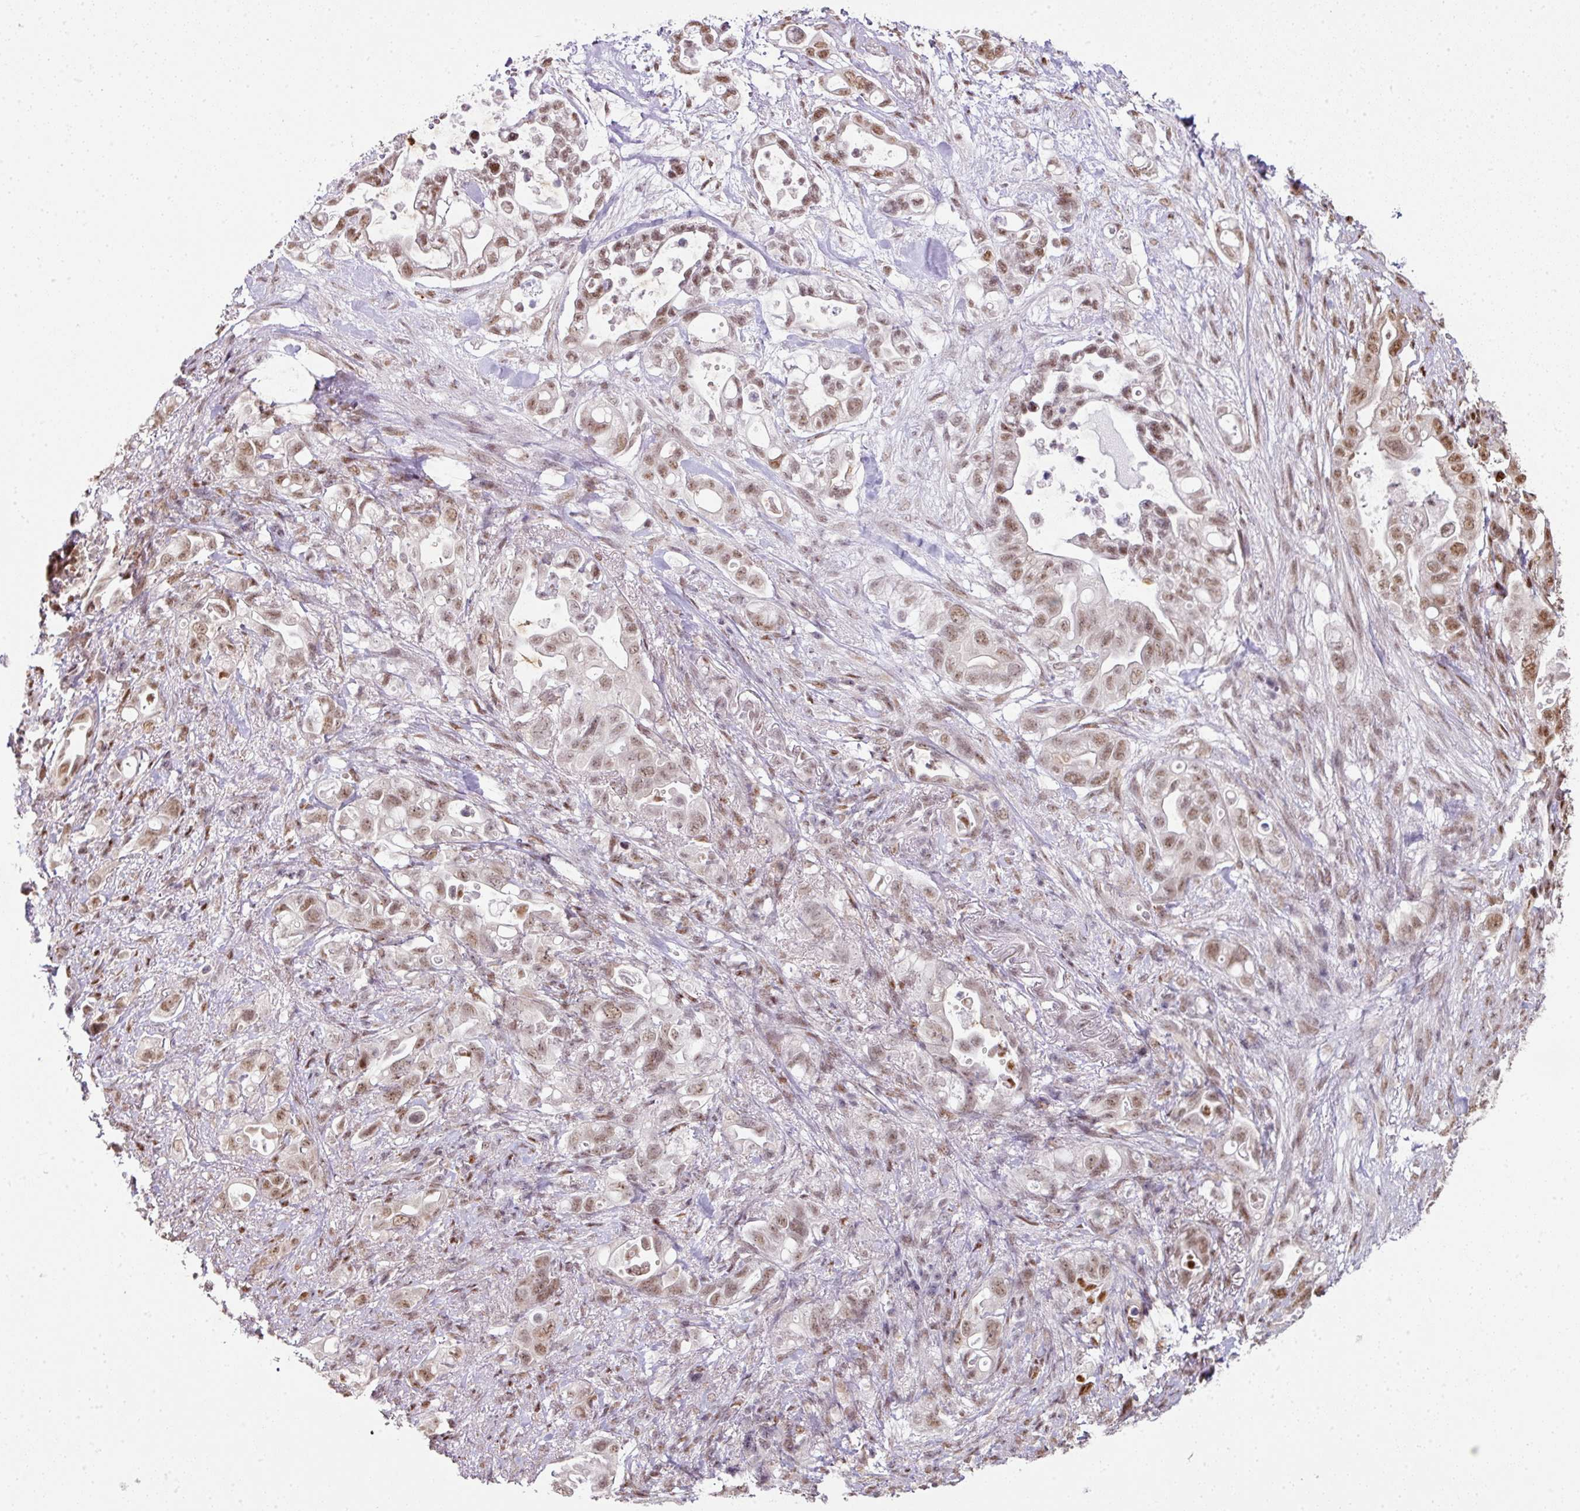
{"staining": {"intensity": "moderate", "quantity": ">75%", "location": "nuclear"}, "tissue": "pancreatic cancer", "cell_type": "Tumor cells", "image_type": "cancer", "snomed": [{"axis": "morphology", "description": "Adenocarcinoma, NOS"}, {"axis": "topography", "description": "Pancreas"}], "caption": "Brown immunohistochemical staining in adenocarcinoma (pancreatic) demonstrates moderate nuclear positivity in about >75% of tumor cells.", "gene": "NFYA", "patient": {"sex": "female", "age": 72}}